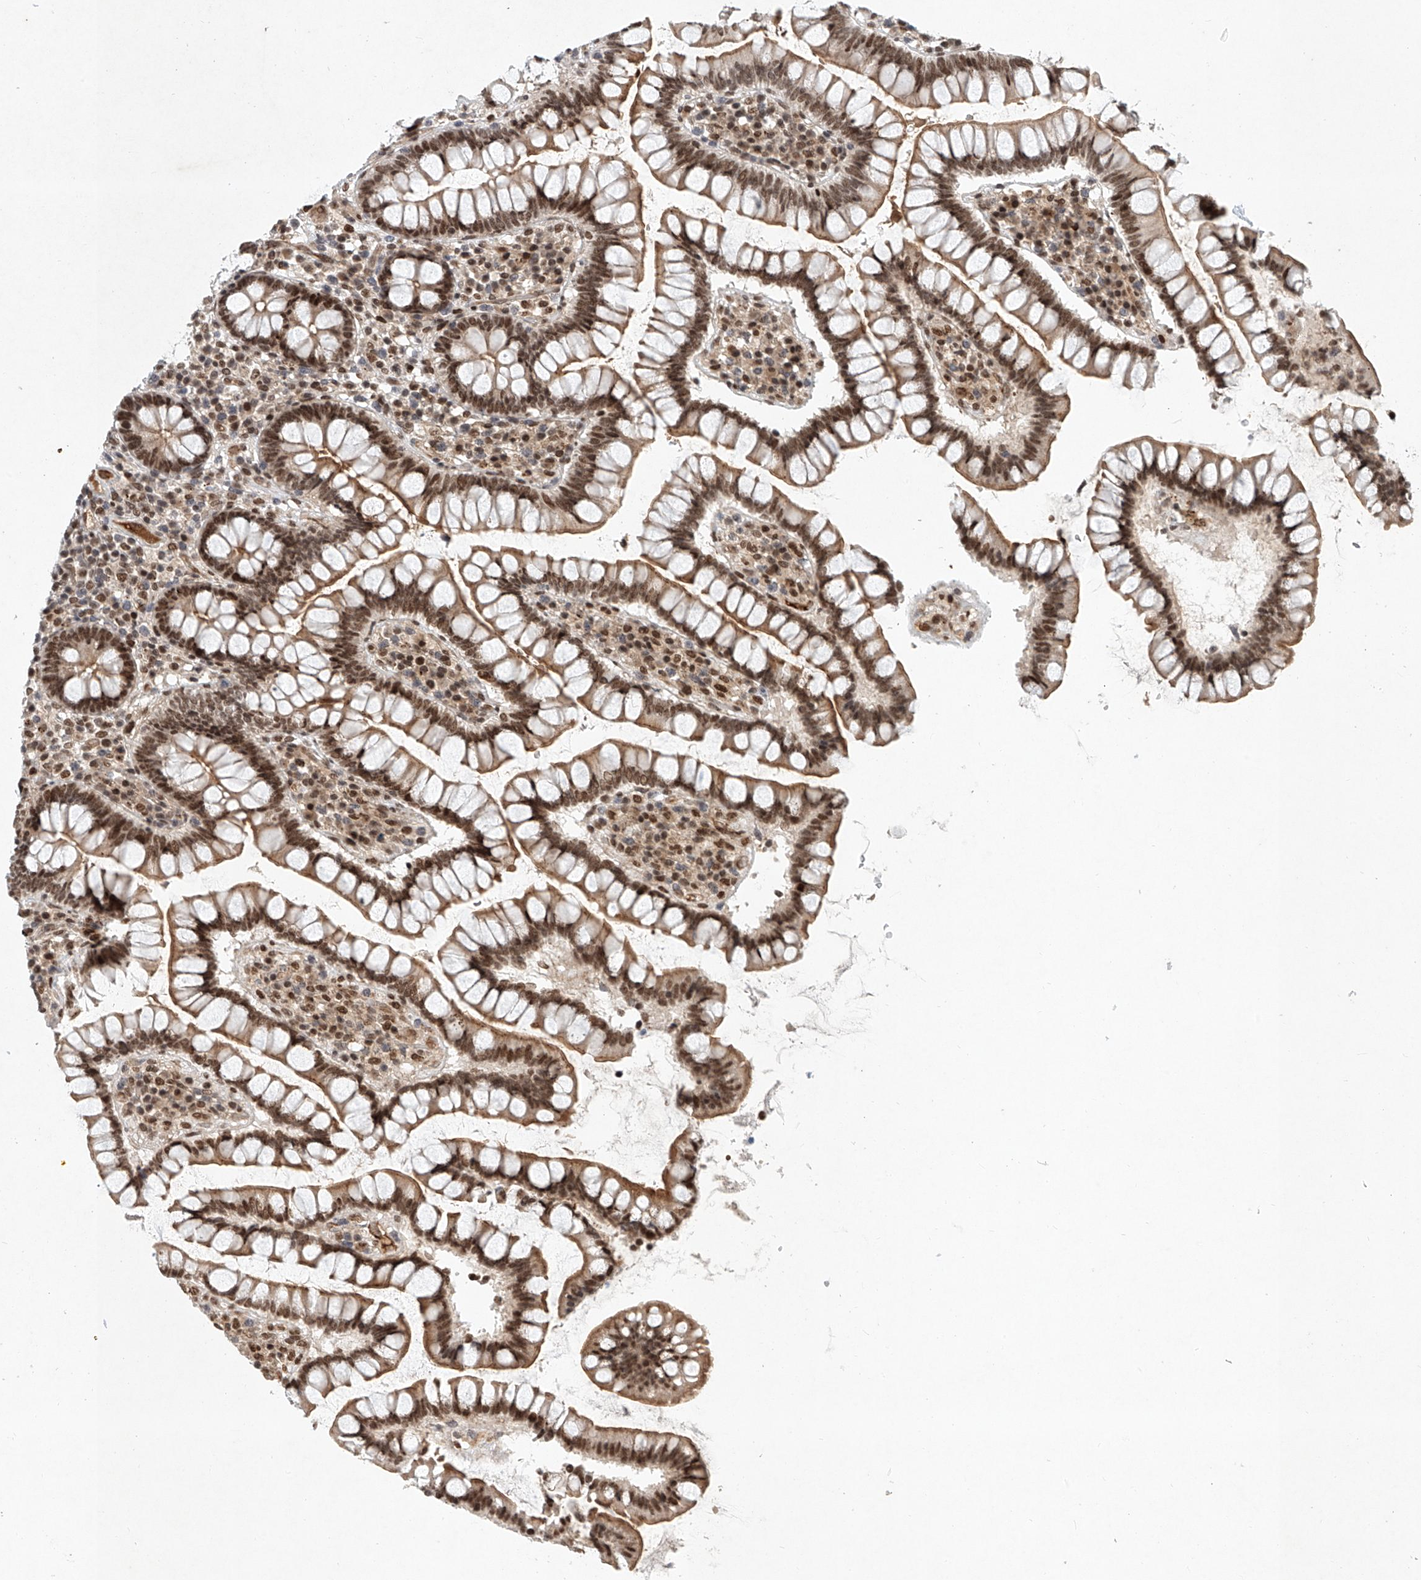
{"staining": {"intensity": "moderate", "quantity": ">75%", "location": "cytoplasmic/membranous,nuclear"}, "tissue": "colon", "cell_type": "Endothelial cells", "image_type": "normal", "snomed": [{"axis": "morphology", "description": "Normal tissue, NOS"}, {"axis": "topography", "description": "Colon"}], "caption": "Protein positivity by IHC demonstrates moderate cytoplasmic/membranous,nuclear expression in approximately >75% of endothelial cells in normal colon.", "gene": "ZNF470", "patient": {"sex": "female", "age": 79}}